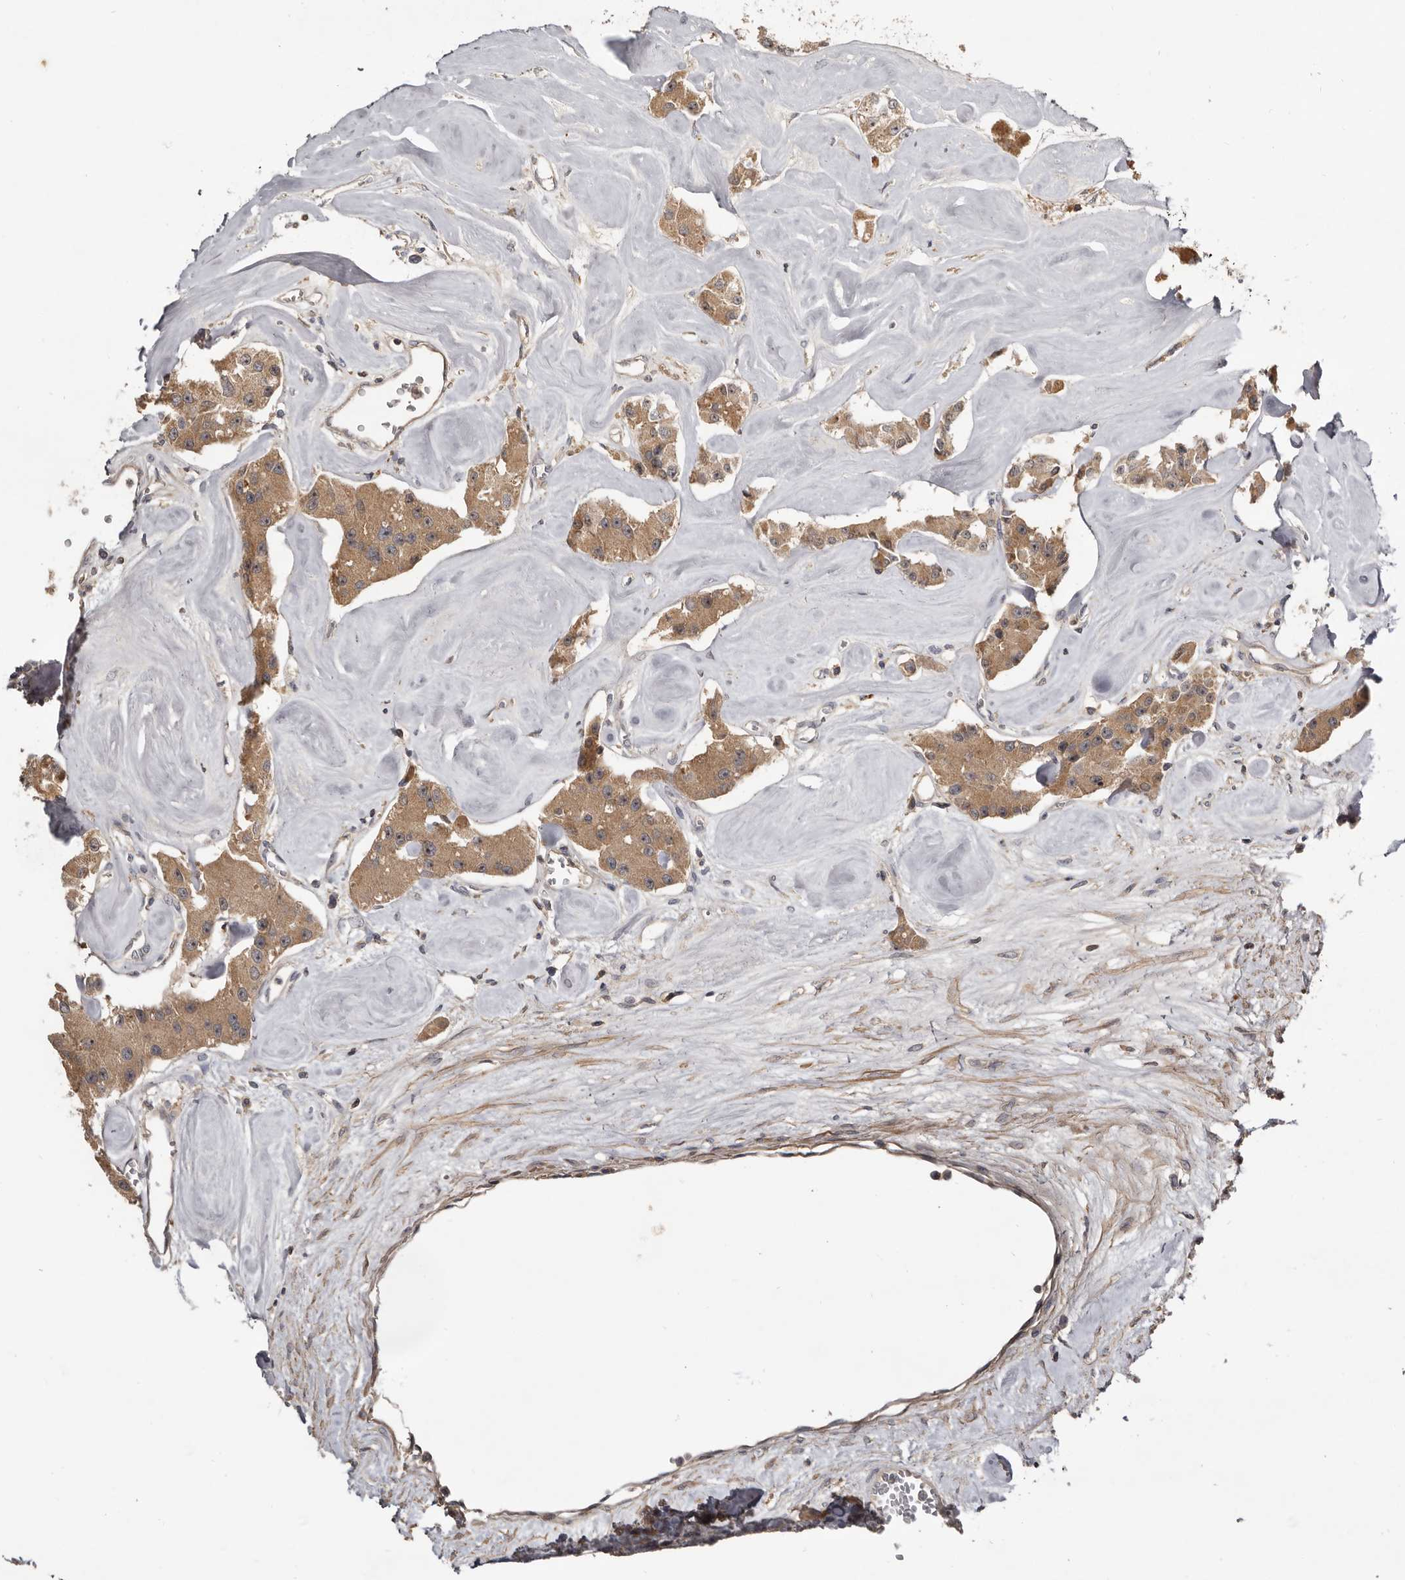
{"staining": {"intensity": "moderate", "quantity": ">75%", "location": "cytoplasmic/membranous"}, "tissue": "carcinoid", "cell_type": "Tumor cells", "image_type": "cancer", "snomed": [{"axis": "morphology", "description": "Carcinoid, malignant, NOS"}, {"axis": "topography", "description": "Pancreas"}], "caption": "Protein analysis of malignant carcinoid tissue demonstrates moderate cytoplasmic/membranous positivity in approximately >75% of tumor cells.", "gene": "TTC39A", "patient": {"sex": "male", "age": 41}}